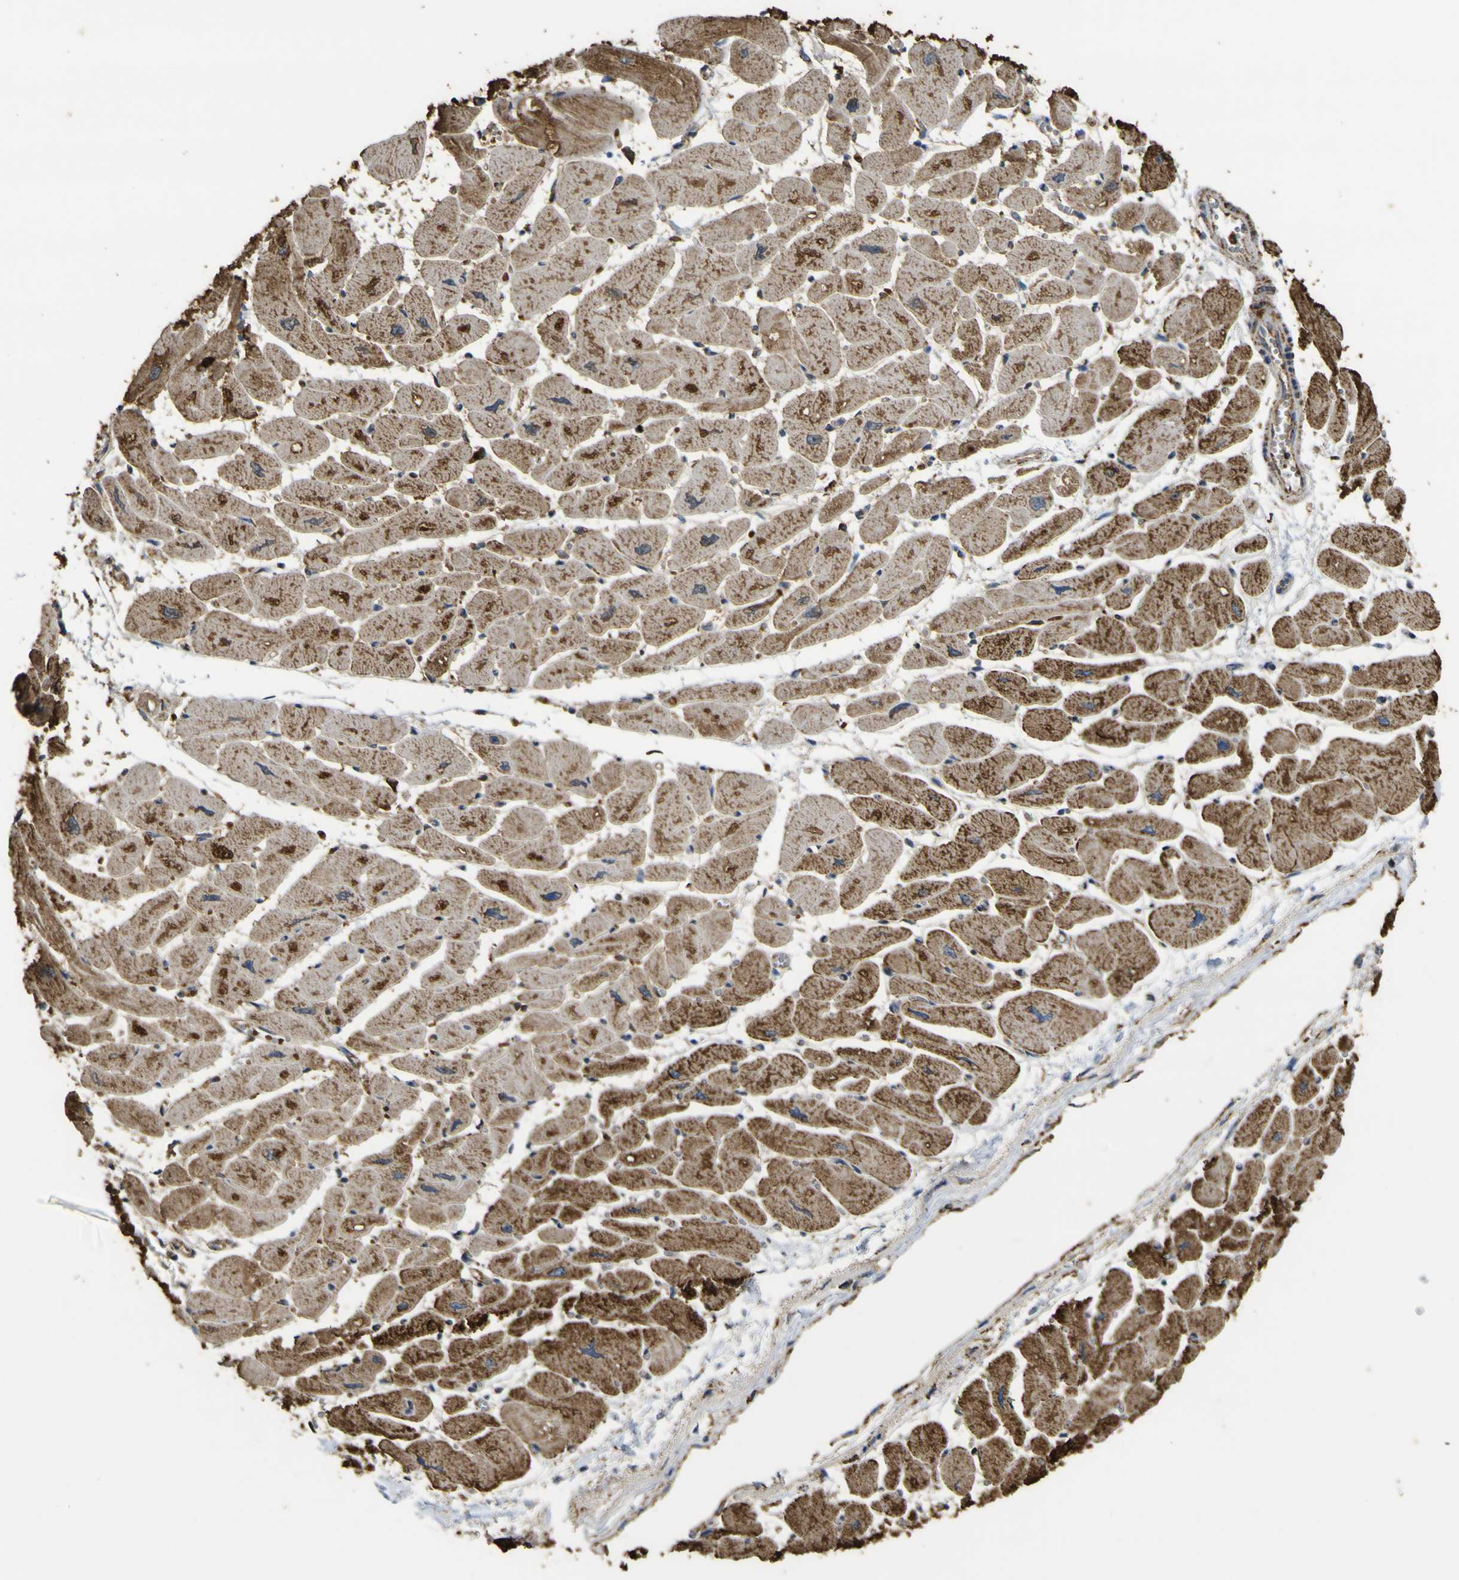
{"staining": {"intensity": "moderate", "quantity": ">75%", "location": "cytoplasmic/membranous"}, "tissue": "heart muscle", "cell_type": "Cardiomyocytes", "image_type": "normal", "snomed": [{"axis": "morphology", "description": "Normal tissue, NOS"}, {"axis": "topography", "description": "Heart"}], "caption": "The histopathology image reveals staining of unremarkable heart muscle, revealing moderate cytoplasmic/membranous protein positivity (brown color) within cardiomyocytes.", "gene": "ACSL3", "patient": {"sex": "female", "age": 54}}